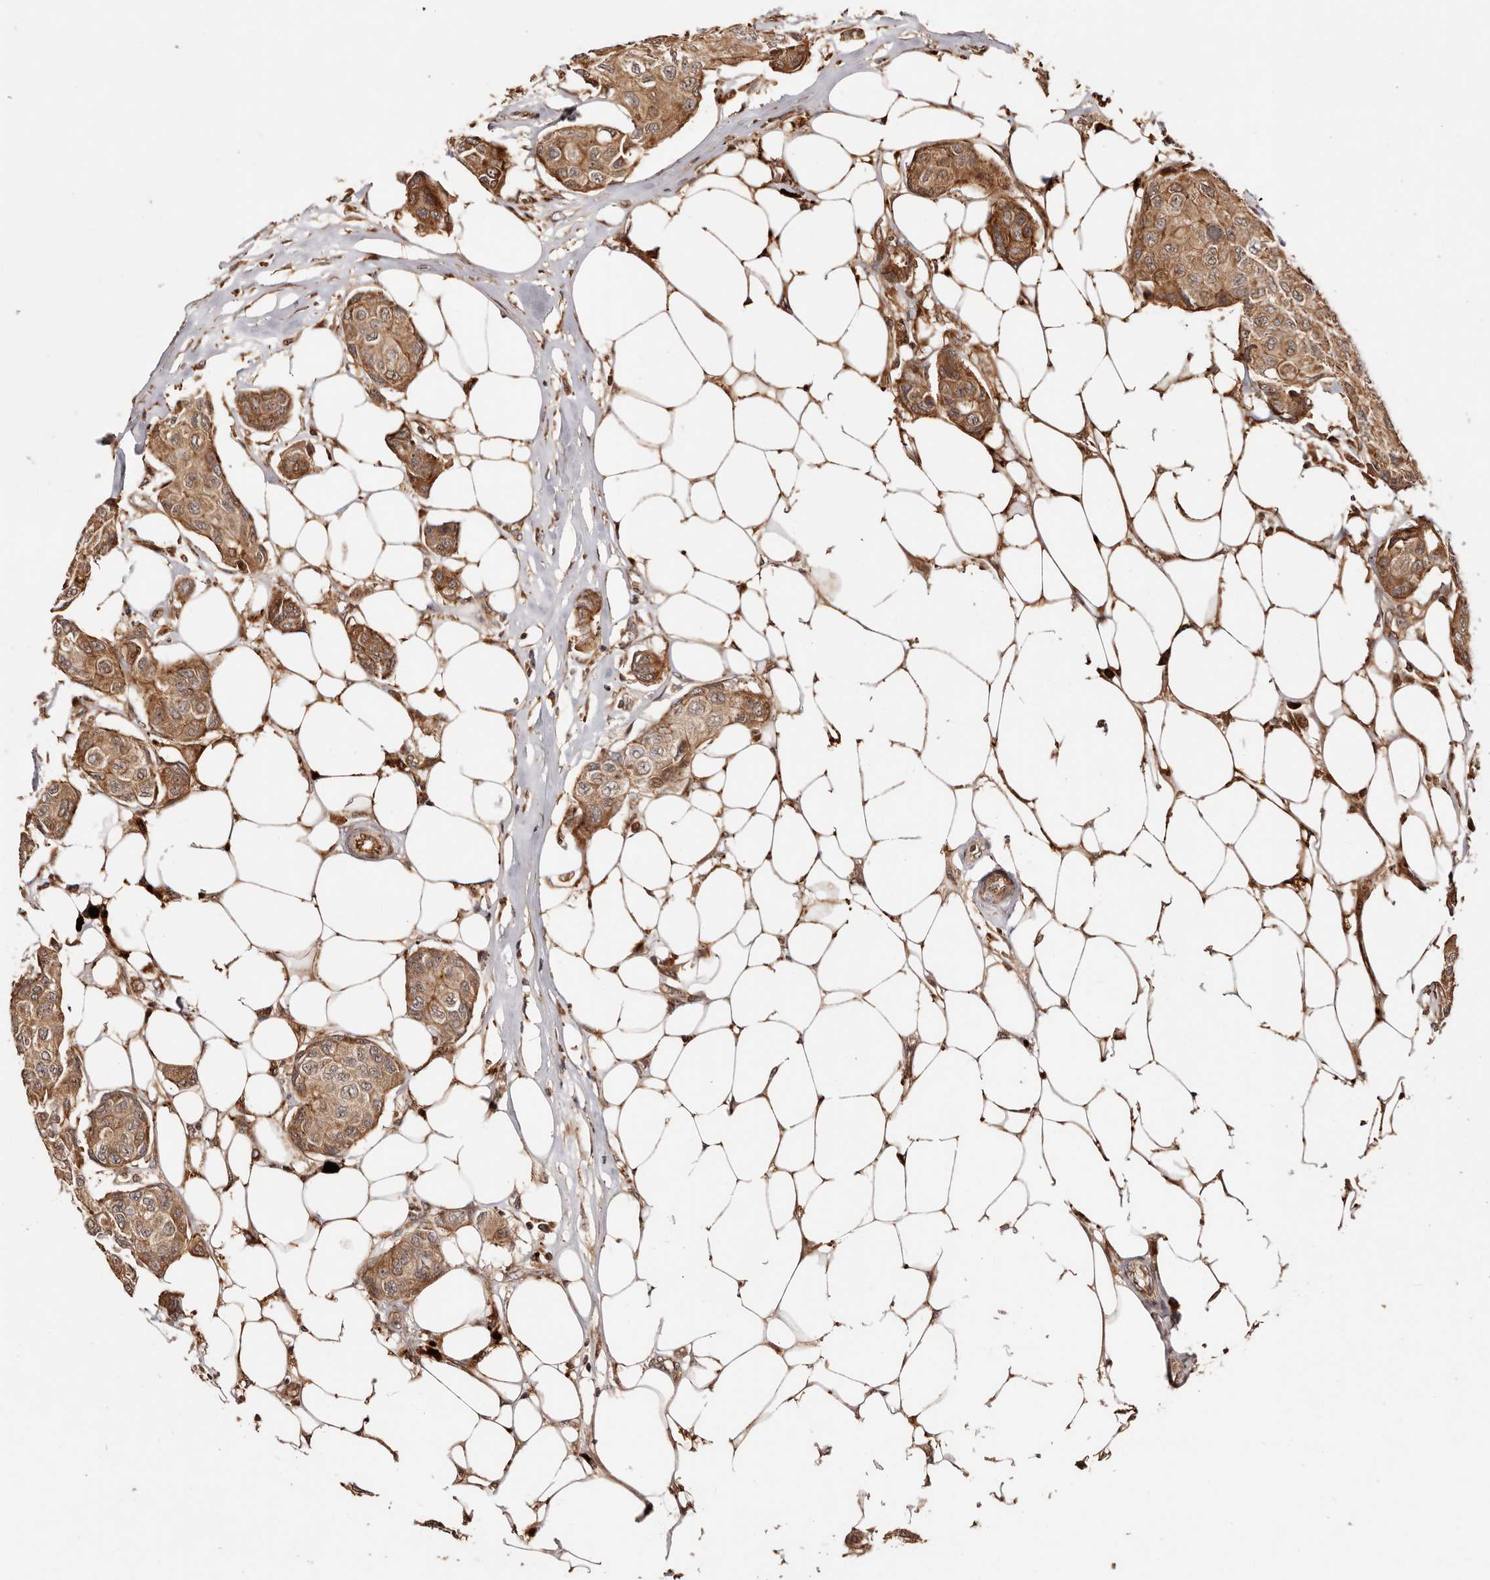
{"staining": {"intensity": "moderate", "quantity": ">75%", "location": "cytoplasmic/membranous,nuclear"}, "tissue": "breast cancer", "cell_type": "Tumor cells", "image_type": "cancer", "snomed": [{"axis": "morphology", "description": "Duct carcinoma"}, {"axis": "topography", "description": "Breast"}], "caption": "Moderate cytoplasmic/membranous and nuclear positivity is present in about >75% of tumor cells in intraductal carcinoma (breast).", "gene": "PTPN22", "patient": {"sex": "female", "age": 80}}